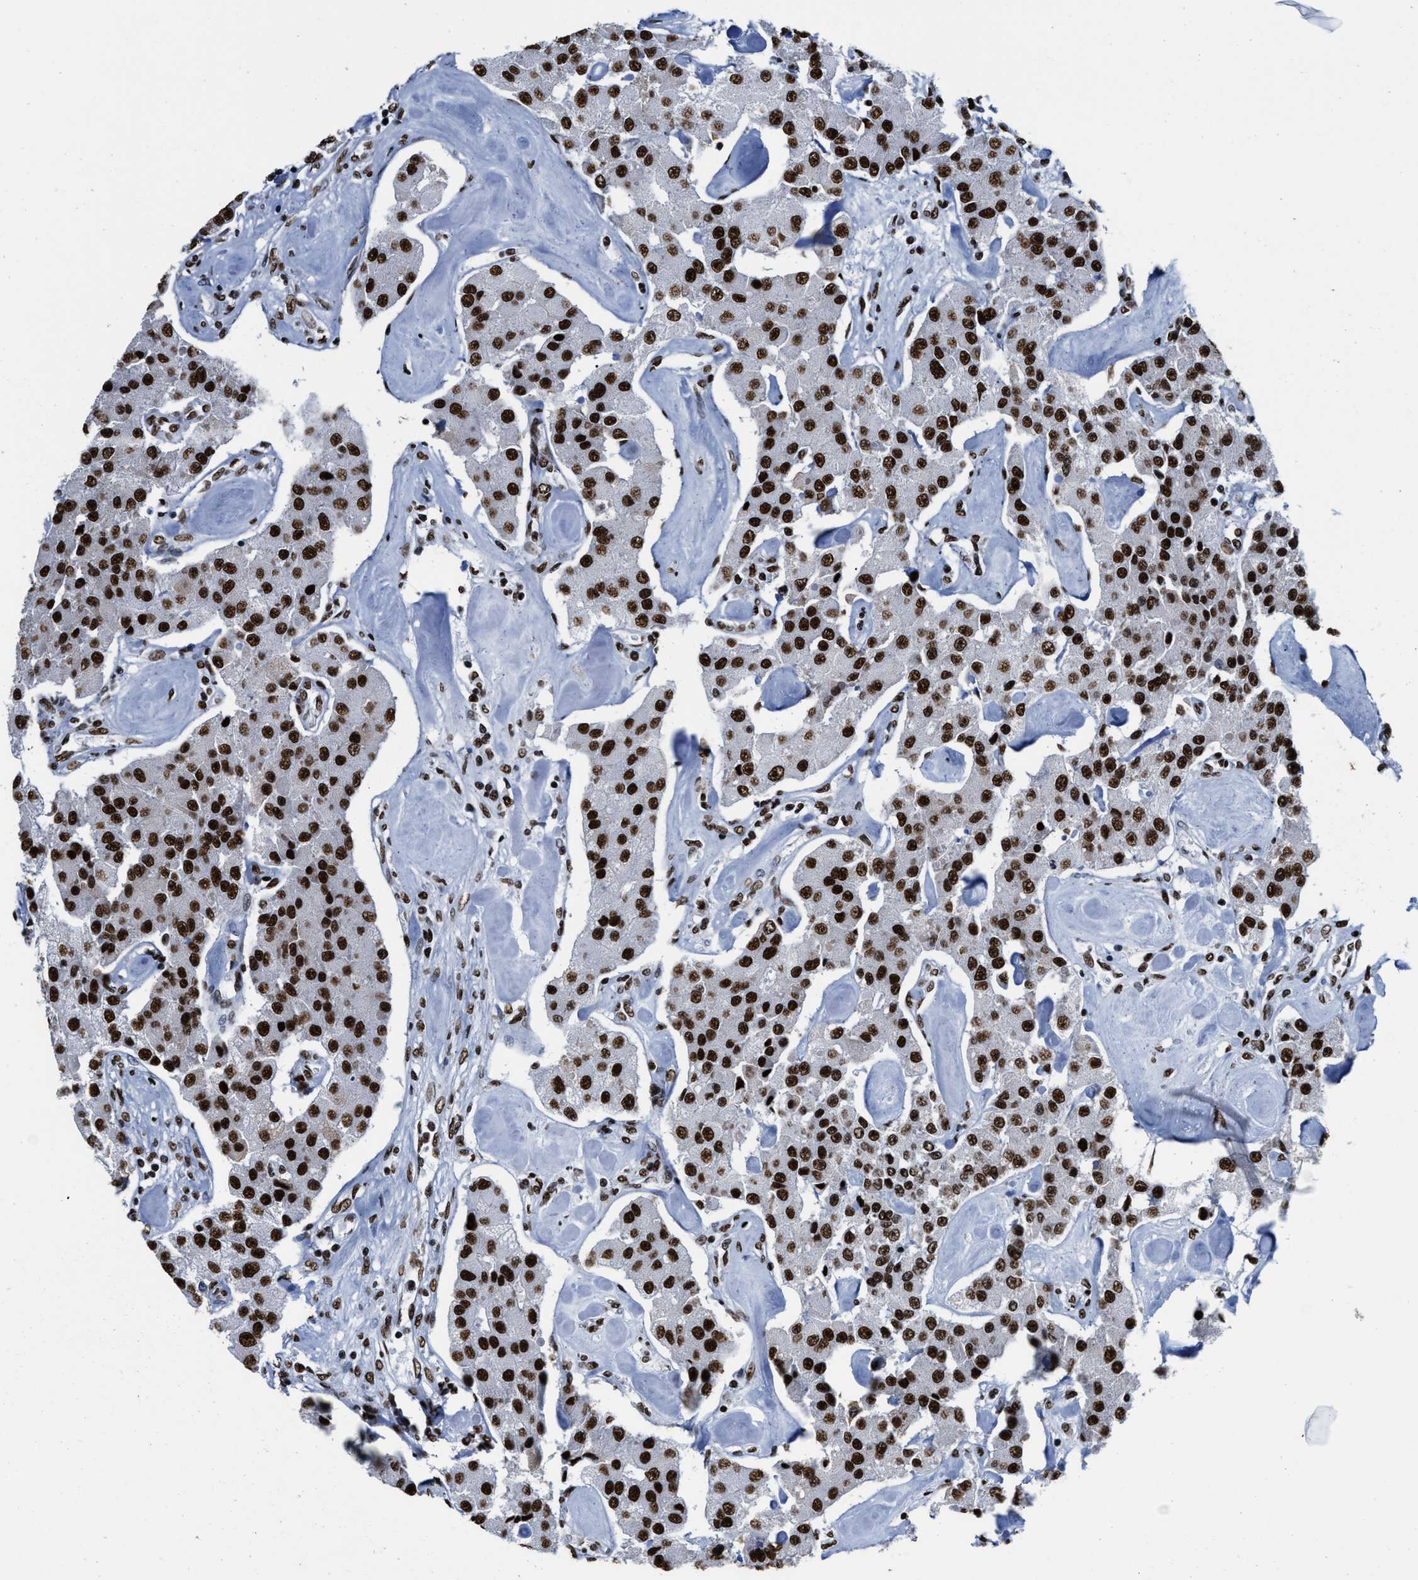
{"staining": {"intensity": "strong", "quantity": ">75%", "location": "nuclear"}, "tissue": "carcinoid", "cell_type": "Tumor cells", "image_type": "cancer", "snomed": [{"axis": "morphology", "description": "Carcinoid, malignant, NOS"}, {"axis": "topography", "description": "Pancreas"}], "caption": "Strong nuclear protein expression is identified in about >75% of tumor cells in carcinoid.", "gene": "SMARCC2", "patient": {"sex": "male", "age": 41}}